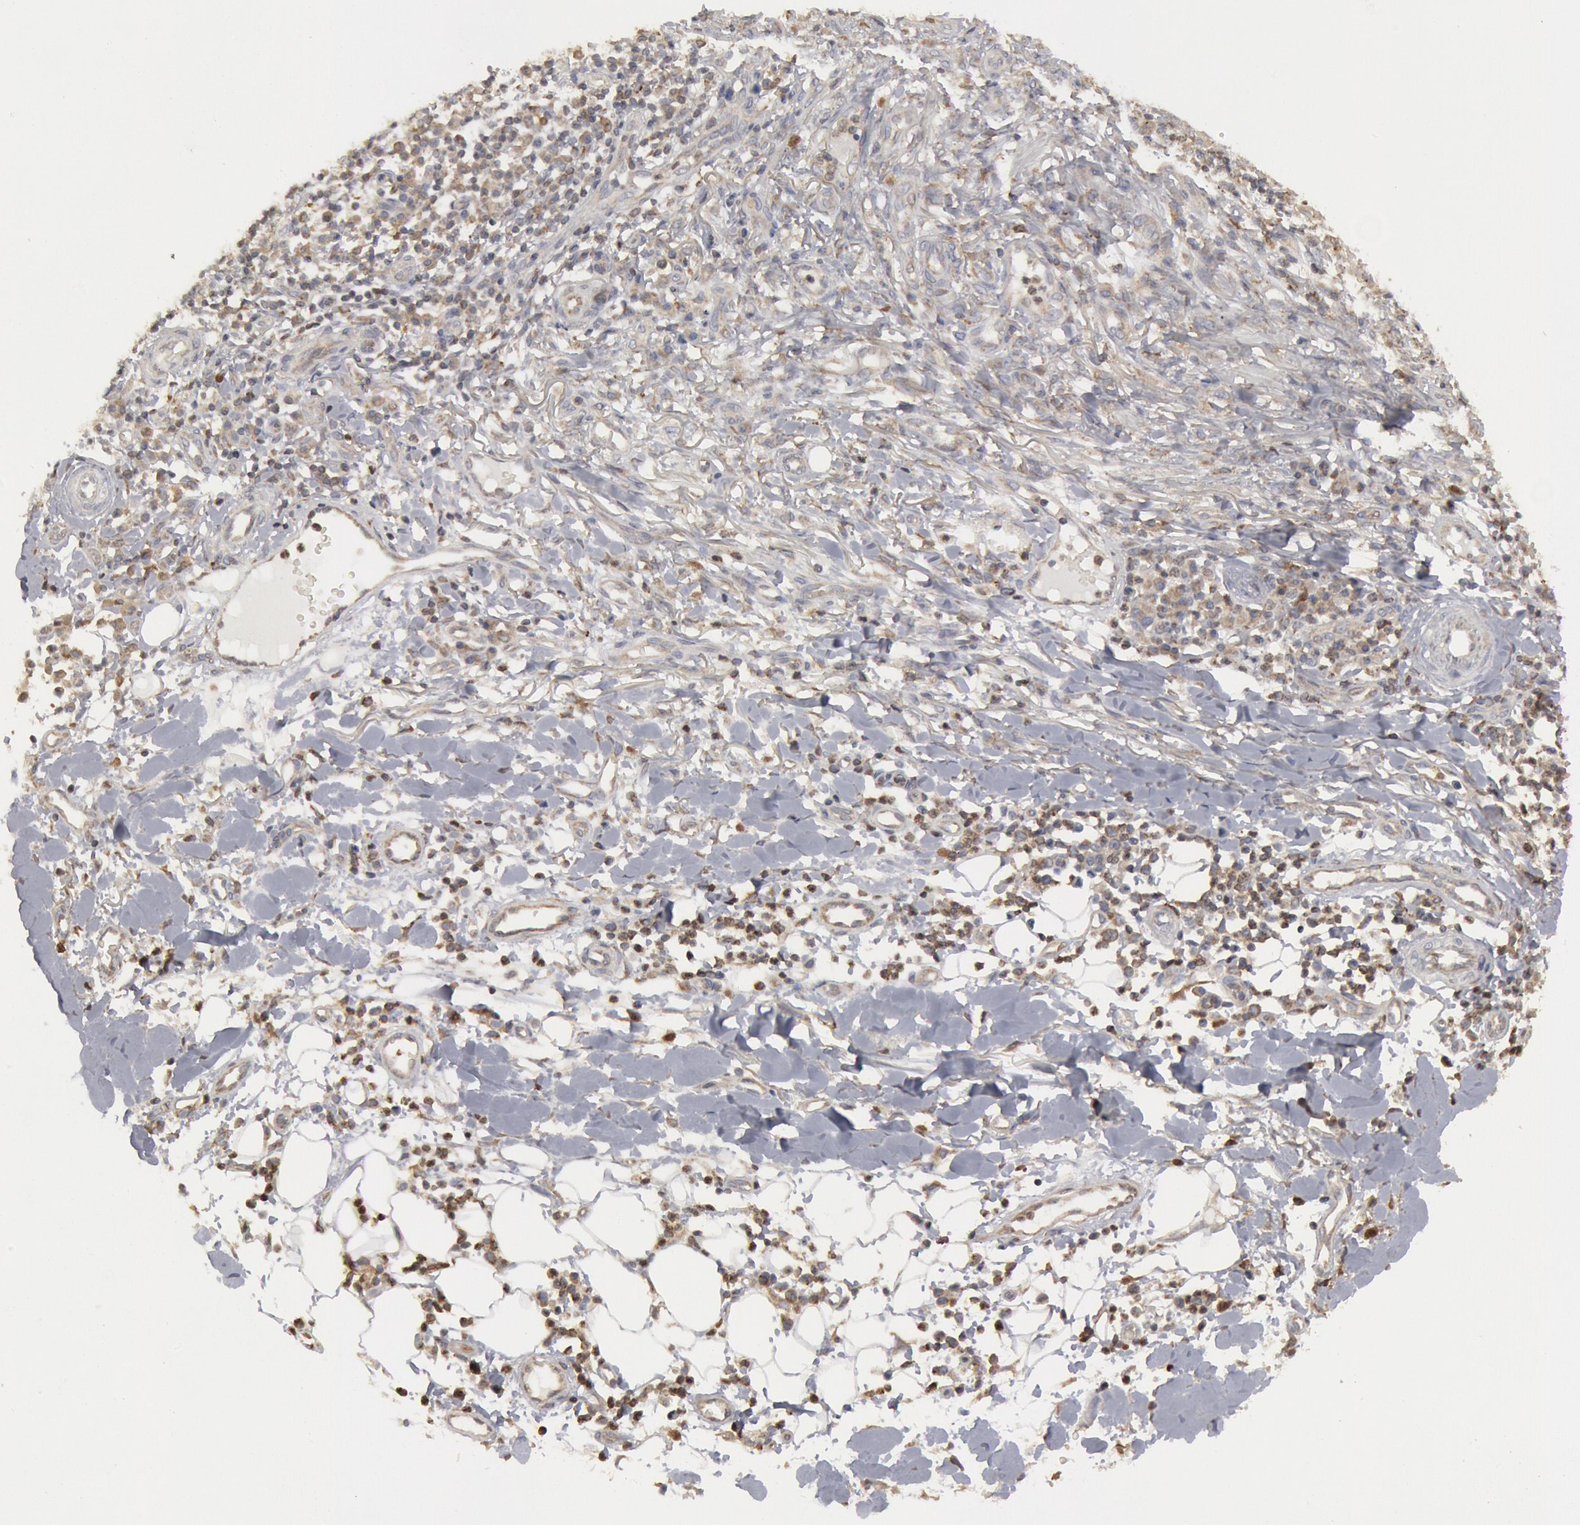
{"staining": {"intensity": "weak", "quantity": ">75%", "location": "cytoplasmic/membranous"}, "tissue": "skin cancer", "cell_type": "Tumor cells", "image_type": "cancer", "snomed": [{"axis": "morphology", "description": "Squamous cell carcinoma, NOS"}, {"axis": "topography", "description": "Skin"}], "caption": "Tumor cells exhibit low levels of weak cytoplasmic/membranous expression in about >75% of cells in skin cancer.", "gene": "OSBPL8", "patient": {"sex": "female", "age": 89}}